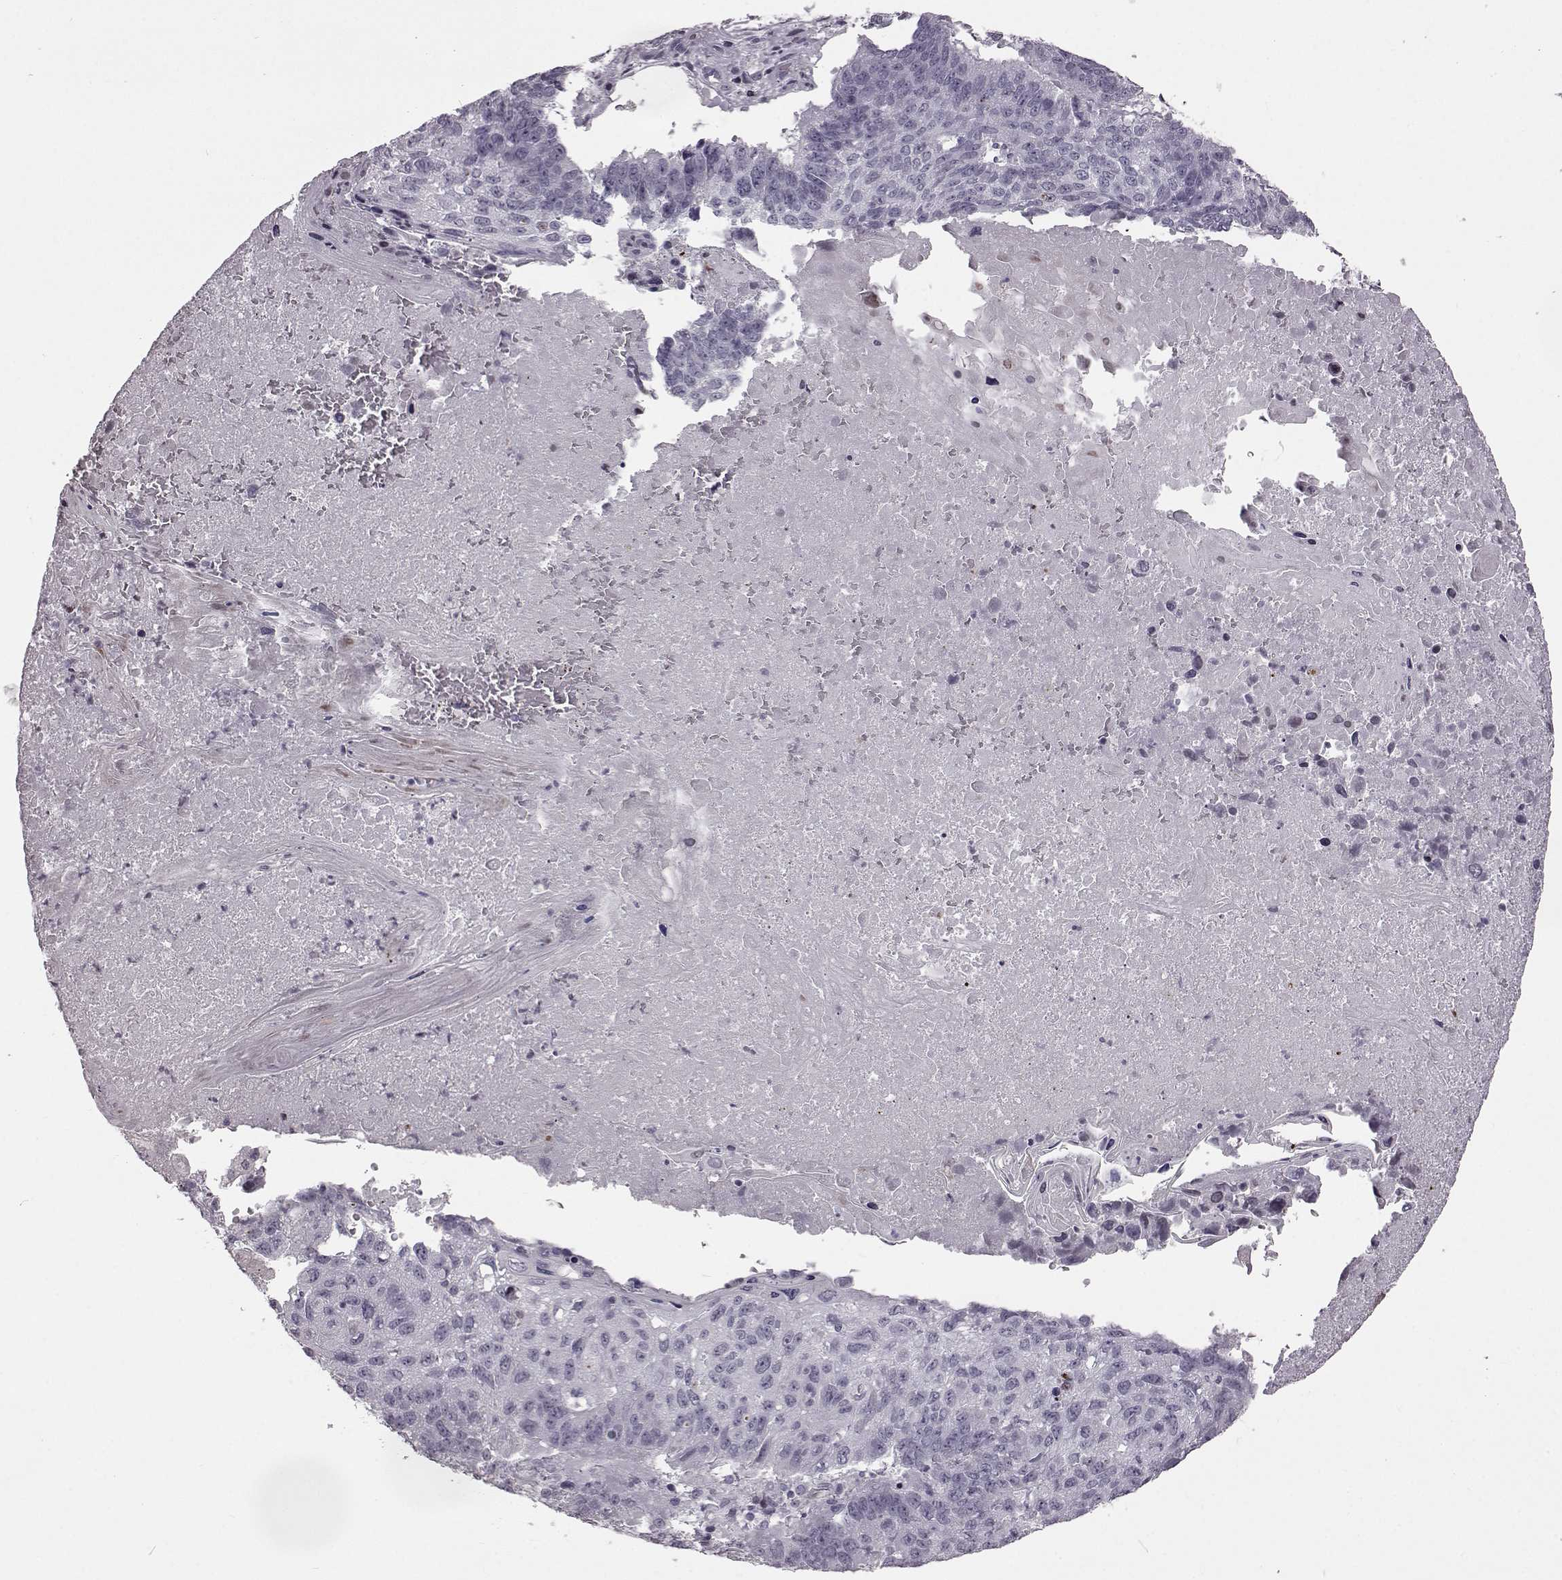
{"staining": {"intensity": "negative", "quantity": "none", "location": "none"}, "tissue": "lung cancer", "cell_type": "Tumor cells", "image_type": "cancer", "snomed": [{"axis": "morphology", "description": "Squamous cell carcinoma, NOS"}, {"axis": "topography", "description": "Lung"}], "caption": "DAB (3,3'-diaminobenzidine) immunohistochemical staining of human lung cancer reveals no significant expression in tumor cells.", "gene": "GAL", "patient": {"sex": "male", "age": 73}}